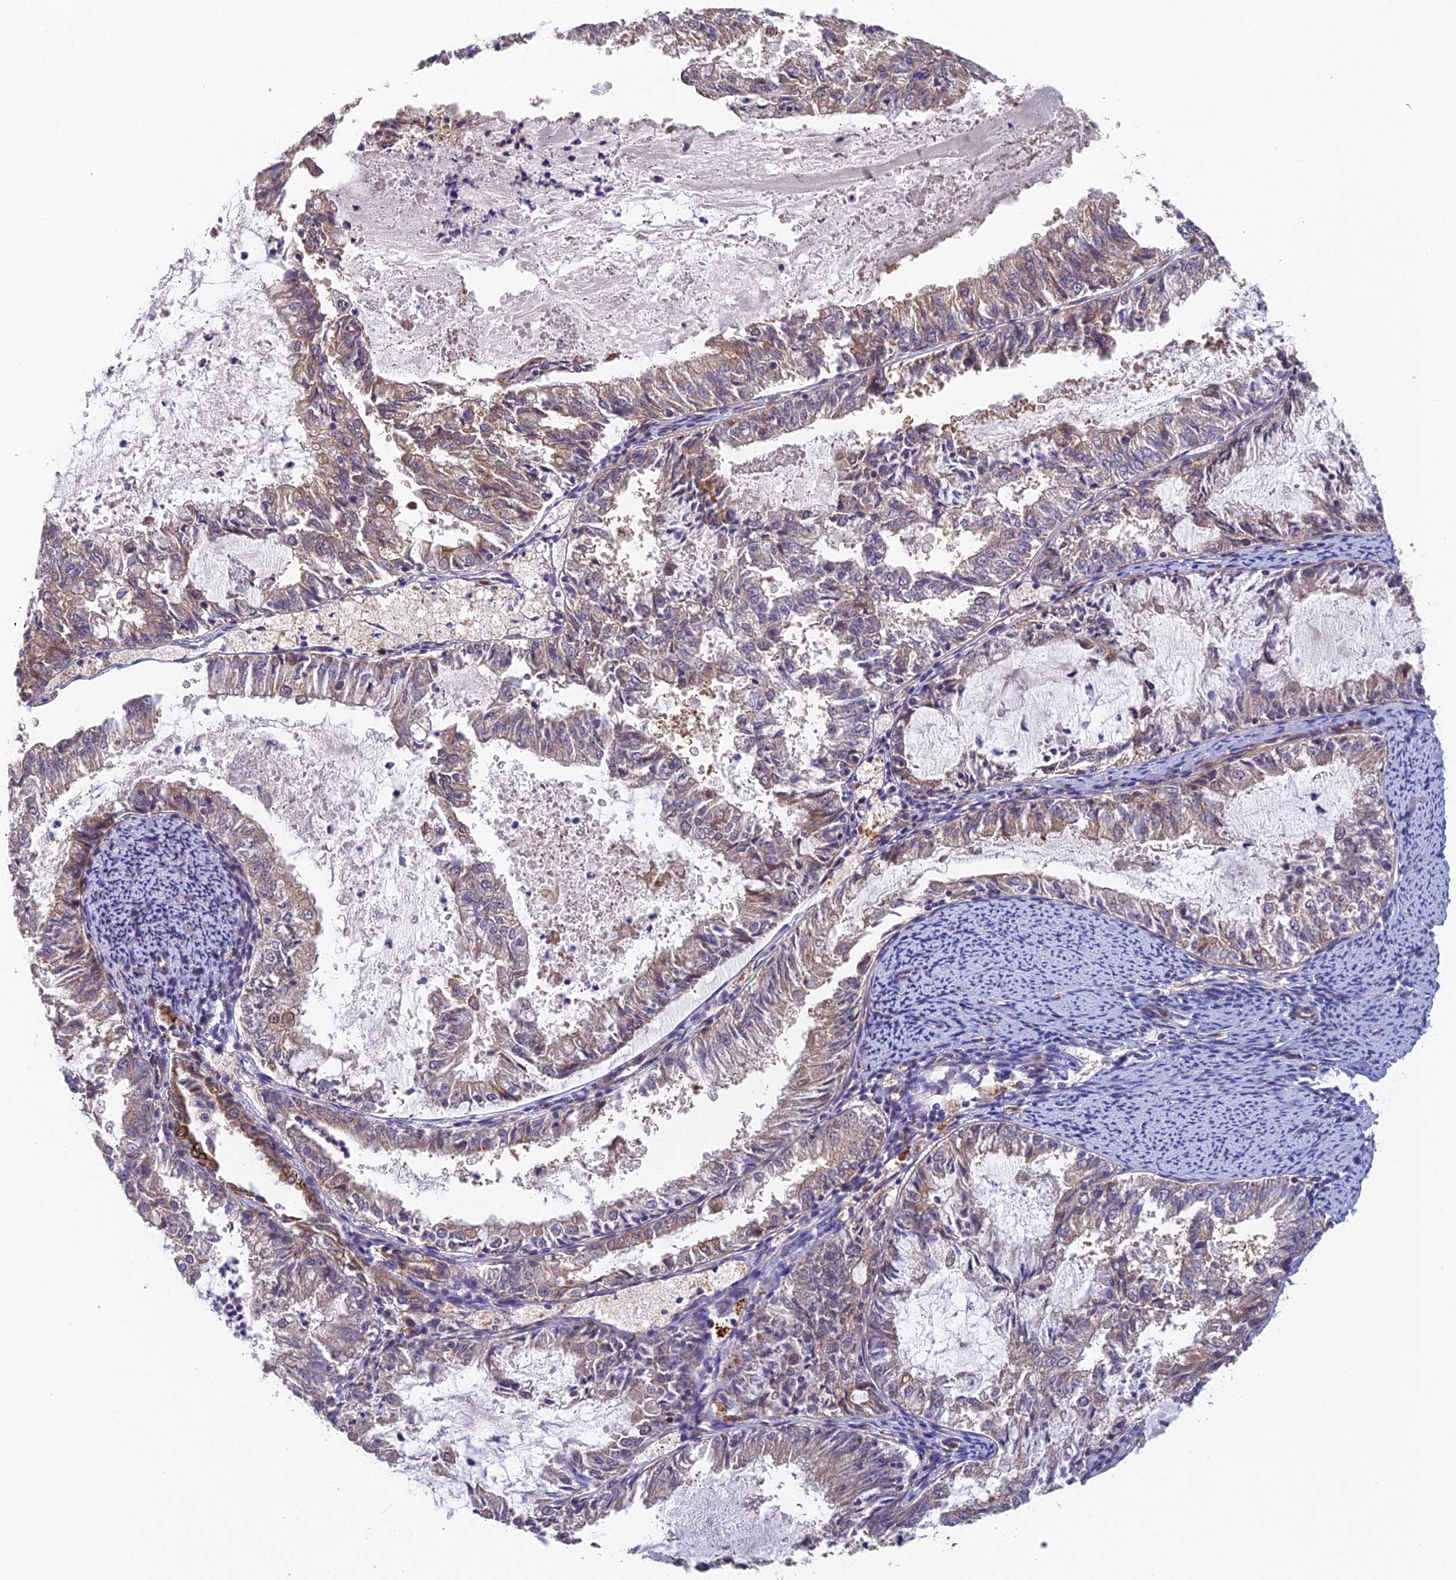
{"staining": {"intensity": "moderate", "quantity": "<25%", "location": "cytoplasmic/membranous"}, "tissue": "endometrial cancer", "cell_type": "Tumor cells", "image_type": "cancer", "snomed": [{"axis": "morphology", "description": "Adenocarcinoma, NOS"}, {"axis": "topography", "description": "Endometrium"}], "caption": "Tumor cells reveal low levels of moderate cytoplasmic/membranous staining in about <25% of cells in human adenocarcinoma (endometrial). (Brightfield microscopy of DAB IHC at high magnification).", "gene": "NSMCE1", "patient": {"sex": "female", "age": 57}}